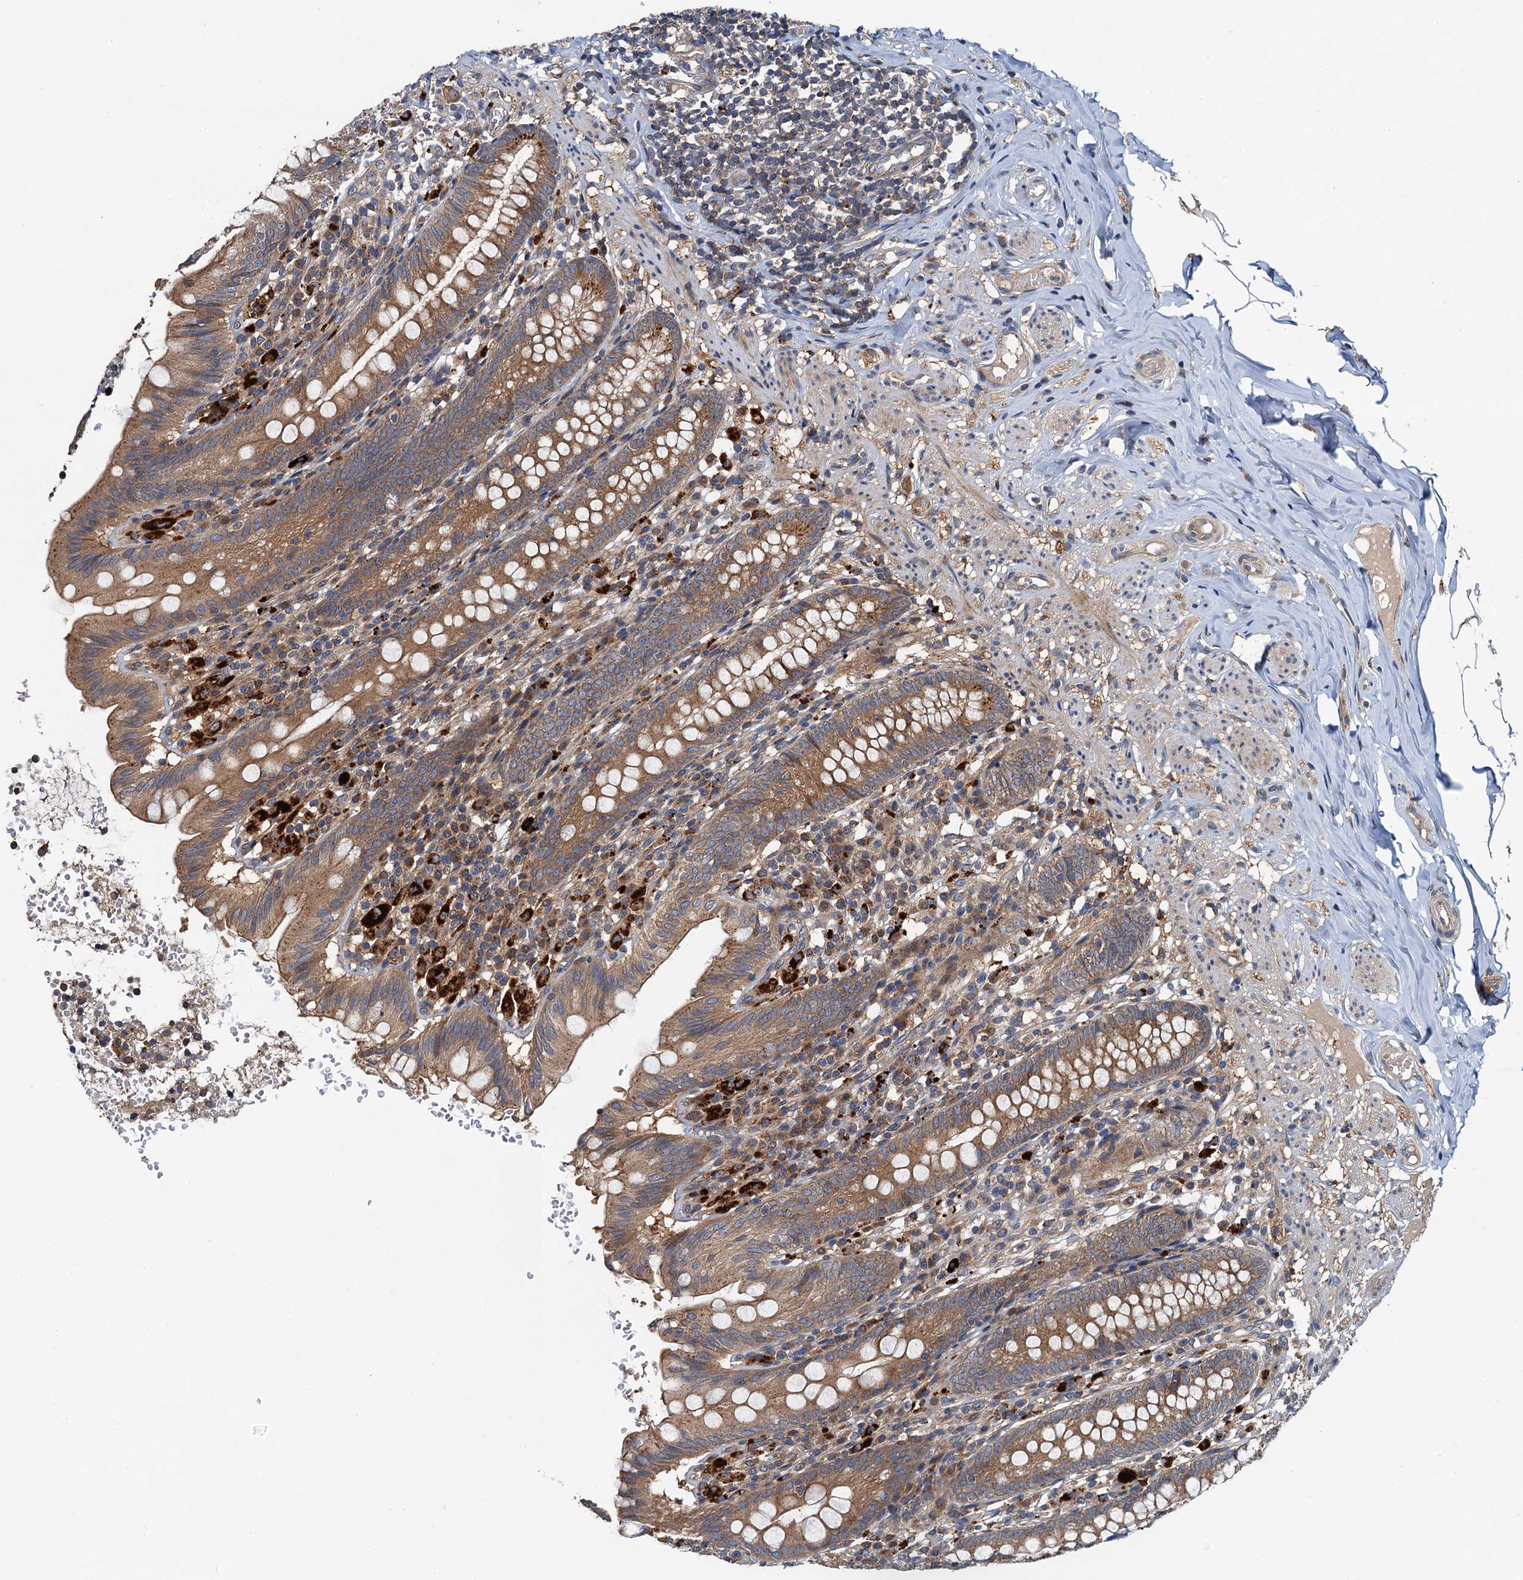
{"staining": {"intensity": "moderate", "quantity": ">75%", "location": "cytoplasmic/membranous"}, "tissue": "appendix", "cell_type": "Glandular cells", "image_type": "normal", "snomed": [{"axis": "morphology", "description": "Normal tissue, NOS"}, {"axis": "topography", "description": "Appendix"}], "caption": "Glandular cells display moderate cytoplasmic/membranous positivity in about >75% of cells in normal appendix.", "gene": "EFL1", "patient": {"sex": "male", "age": 55}}